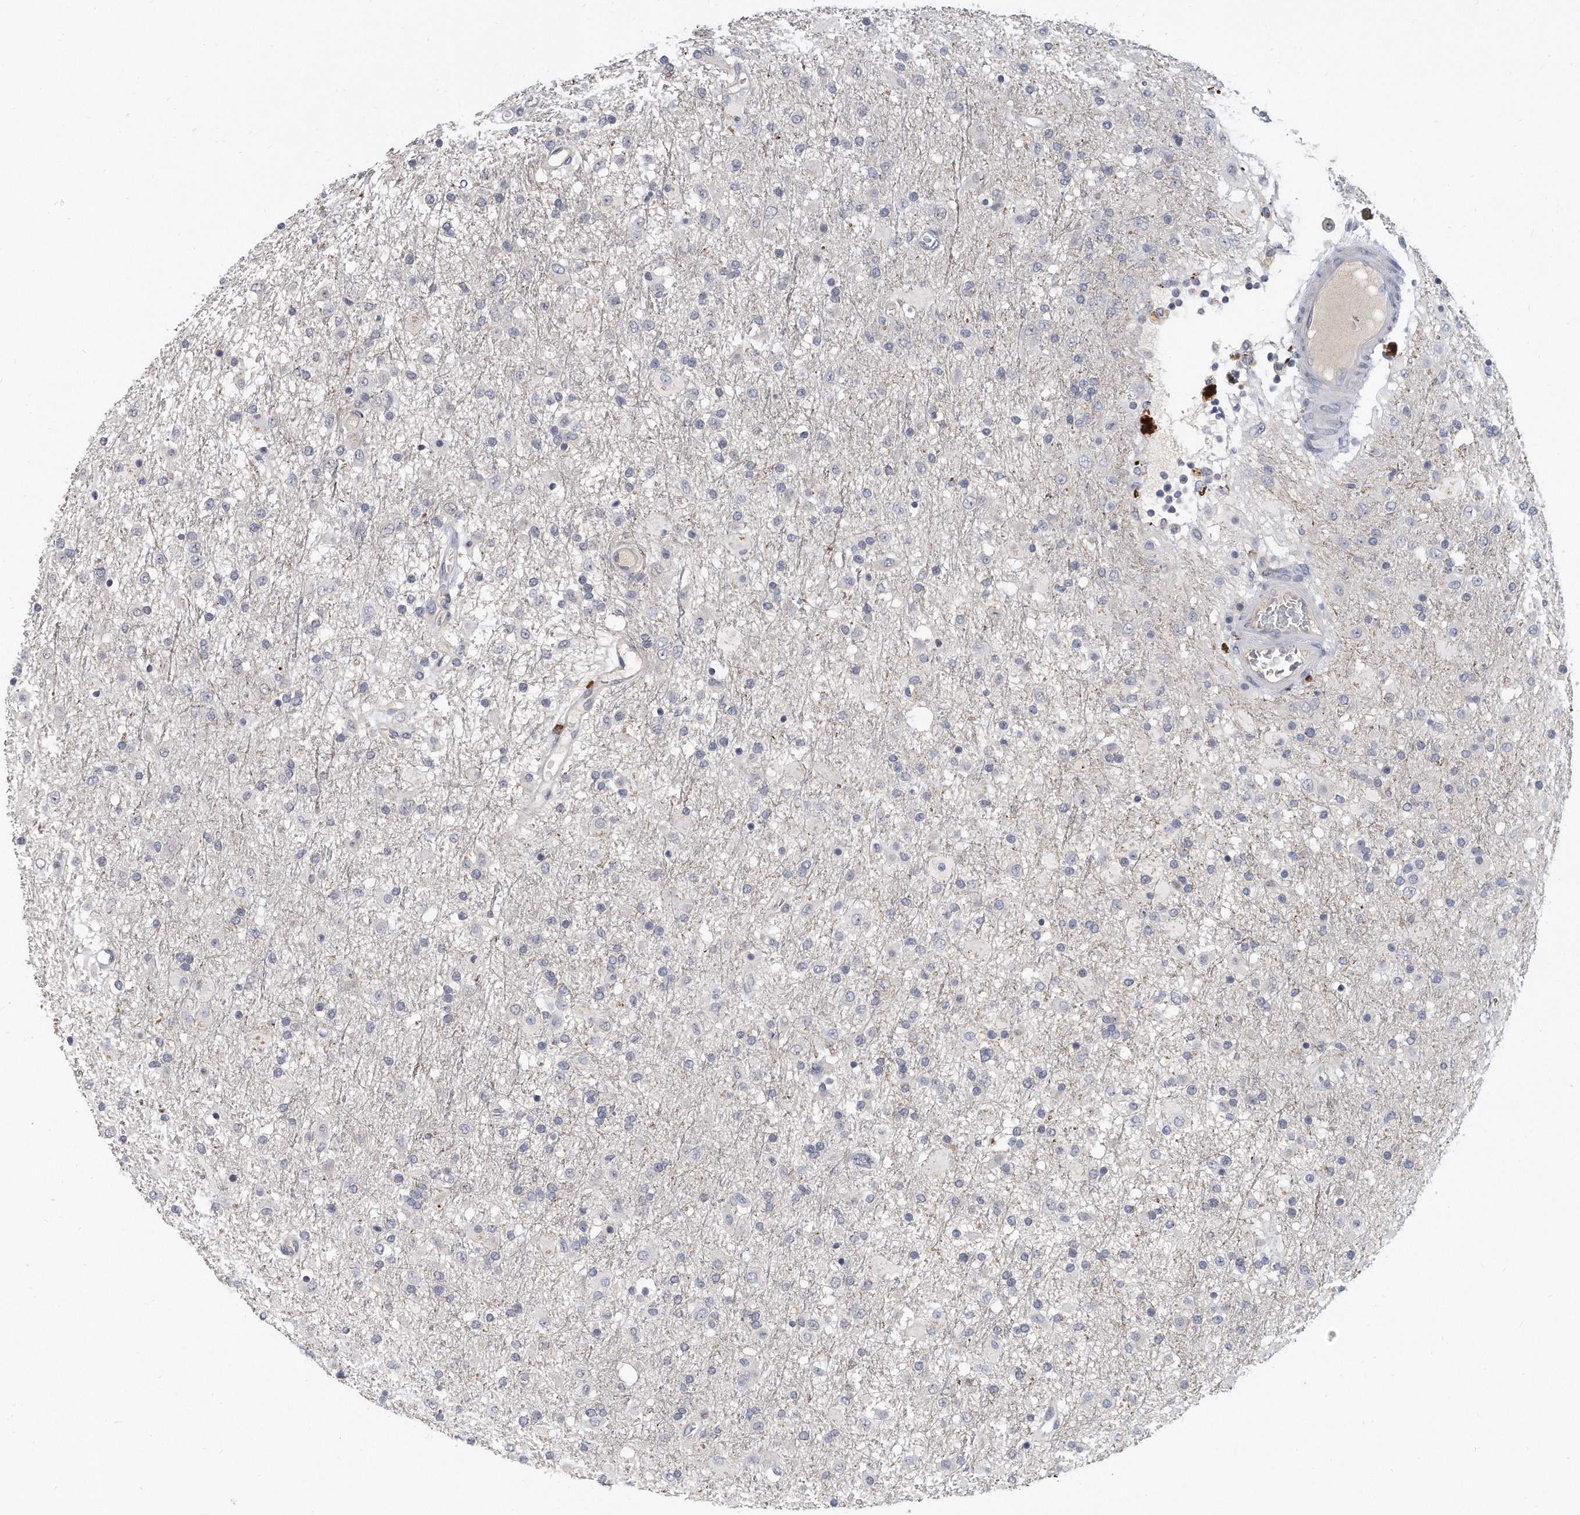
{"staining": {"intensity": "negative", "quantity": "none", "location": "none"}, "tissue": "glioma", "cell_type": "Tumor cells", "image_type": "cancer", "snomed": [{"axis": "morphology", "description": "Glioma, malignant, Low grade"}, {"axis": "topography", "description": "Brain"}], "caption": "This is an immunohistochemistry histopathology image of malignant low-grade glioma. There is no staining in tumor cells.", "gene": "KLHL7", "patient": {"sex": "male", "age": 65}}